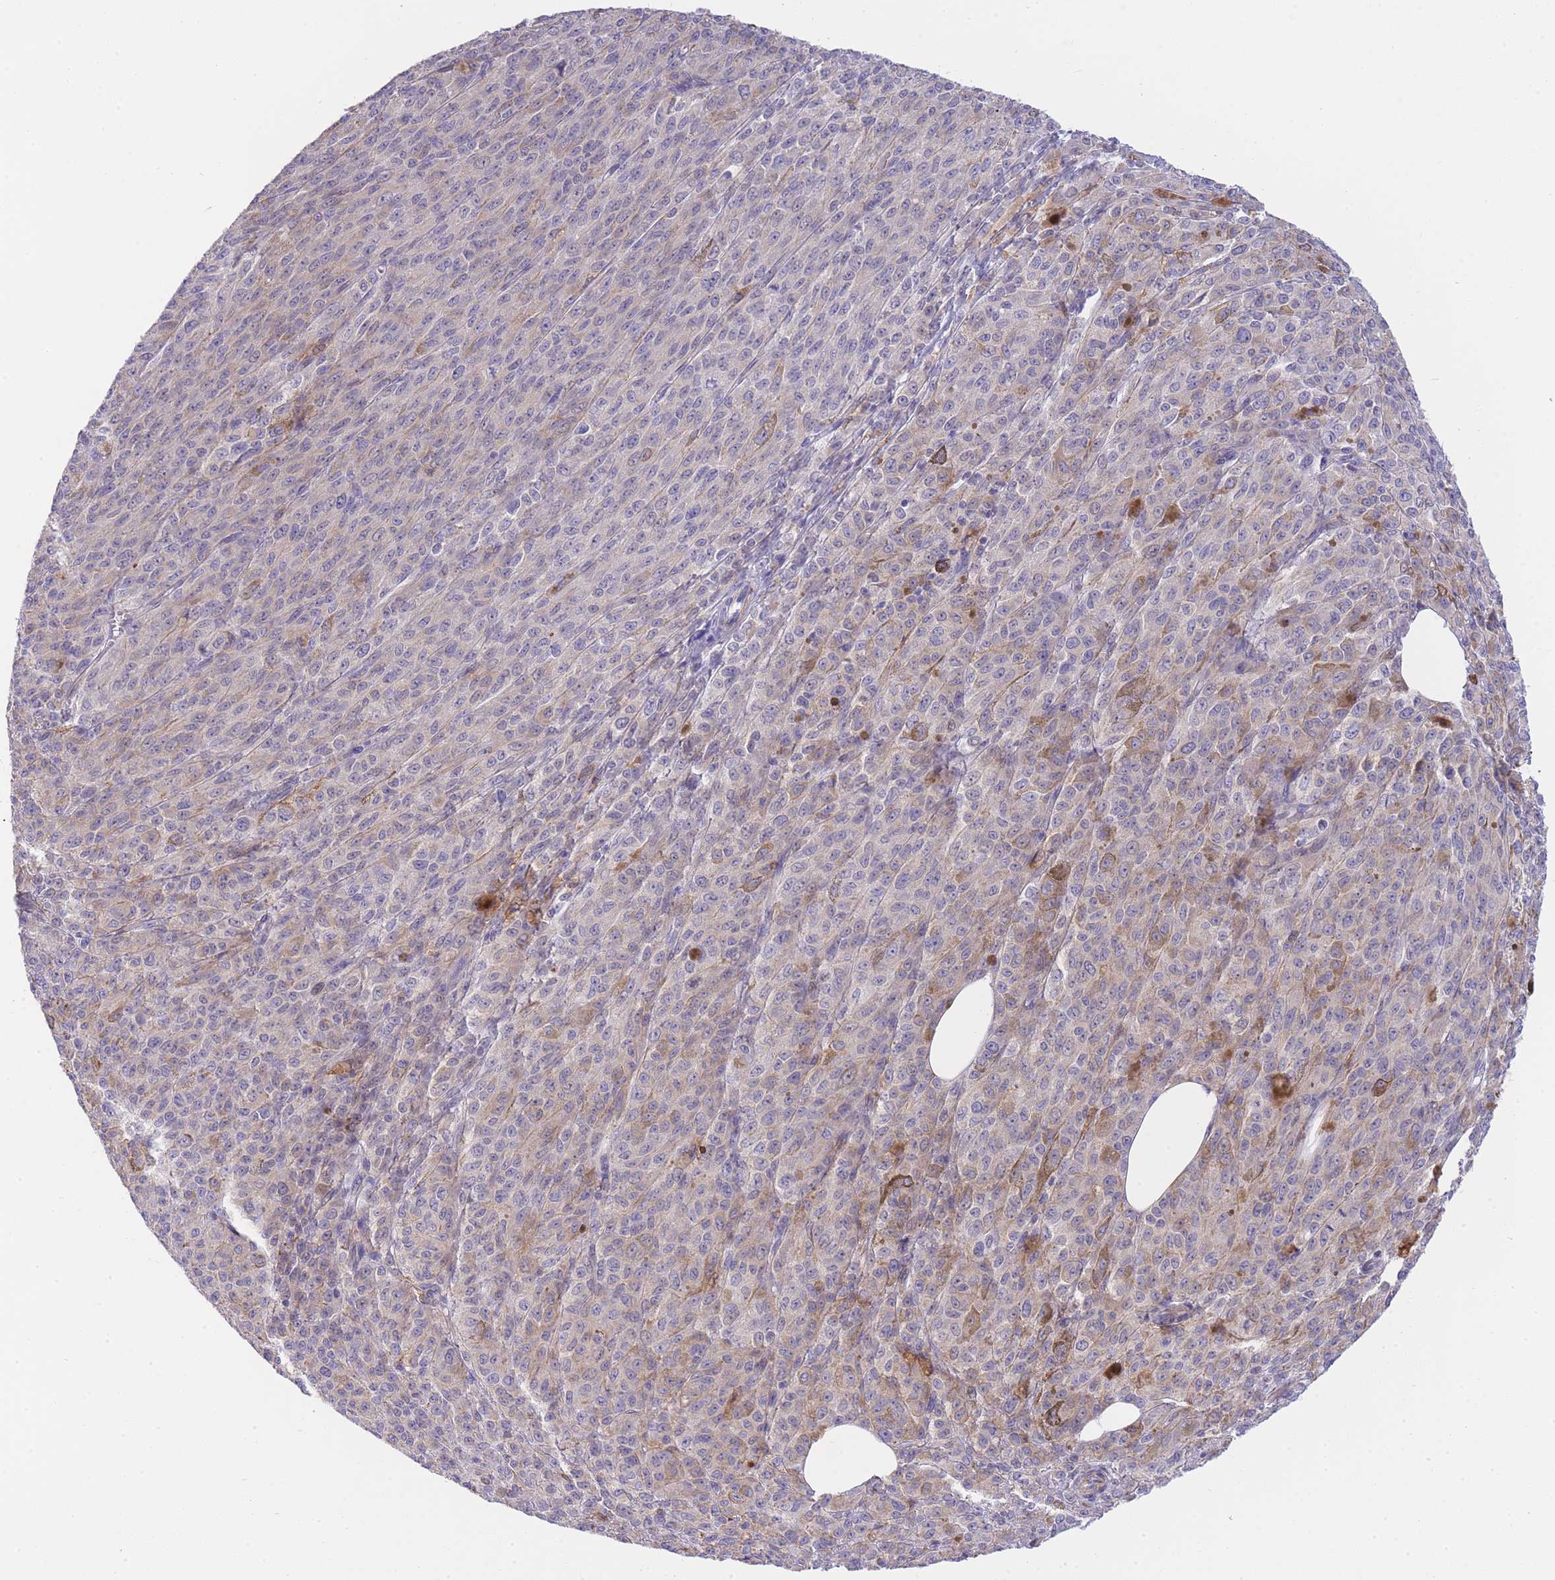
{"staining": {"intensity": "negative", "quantity": "none", "location": "none"}, "tissue": "melanoma", "cell_type": "Tumor cells", "image_type": "cancer", "snomed": [{"axis": "morphology", "description": "Malignant melanoma, NOS"}, {"axis": "topography", "description": "Skin"}], "caption": "Tumor cells are negative for brown protein staining in melanoma.", "gene": "ECPAS", "patient": {"sex": "female", "age": 52}}